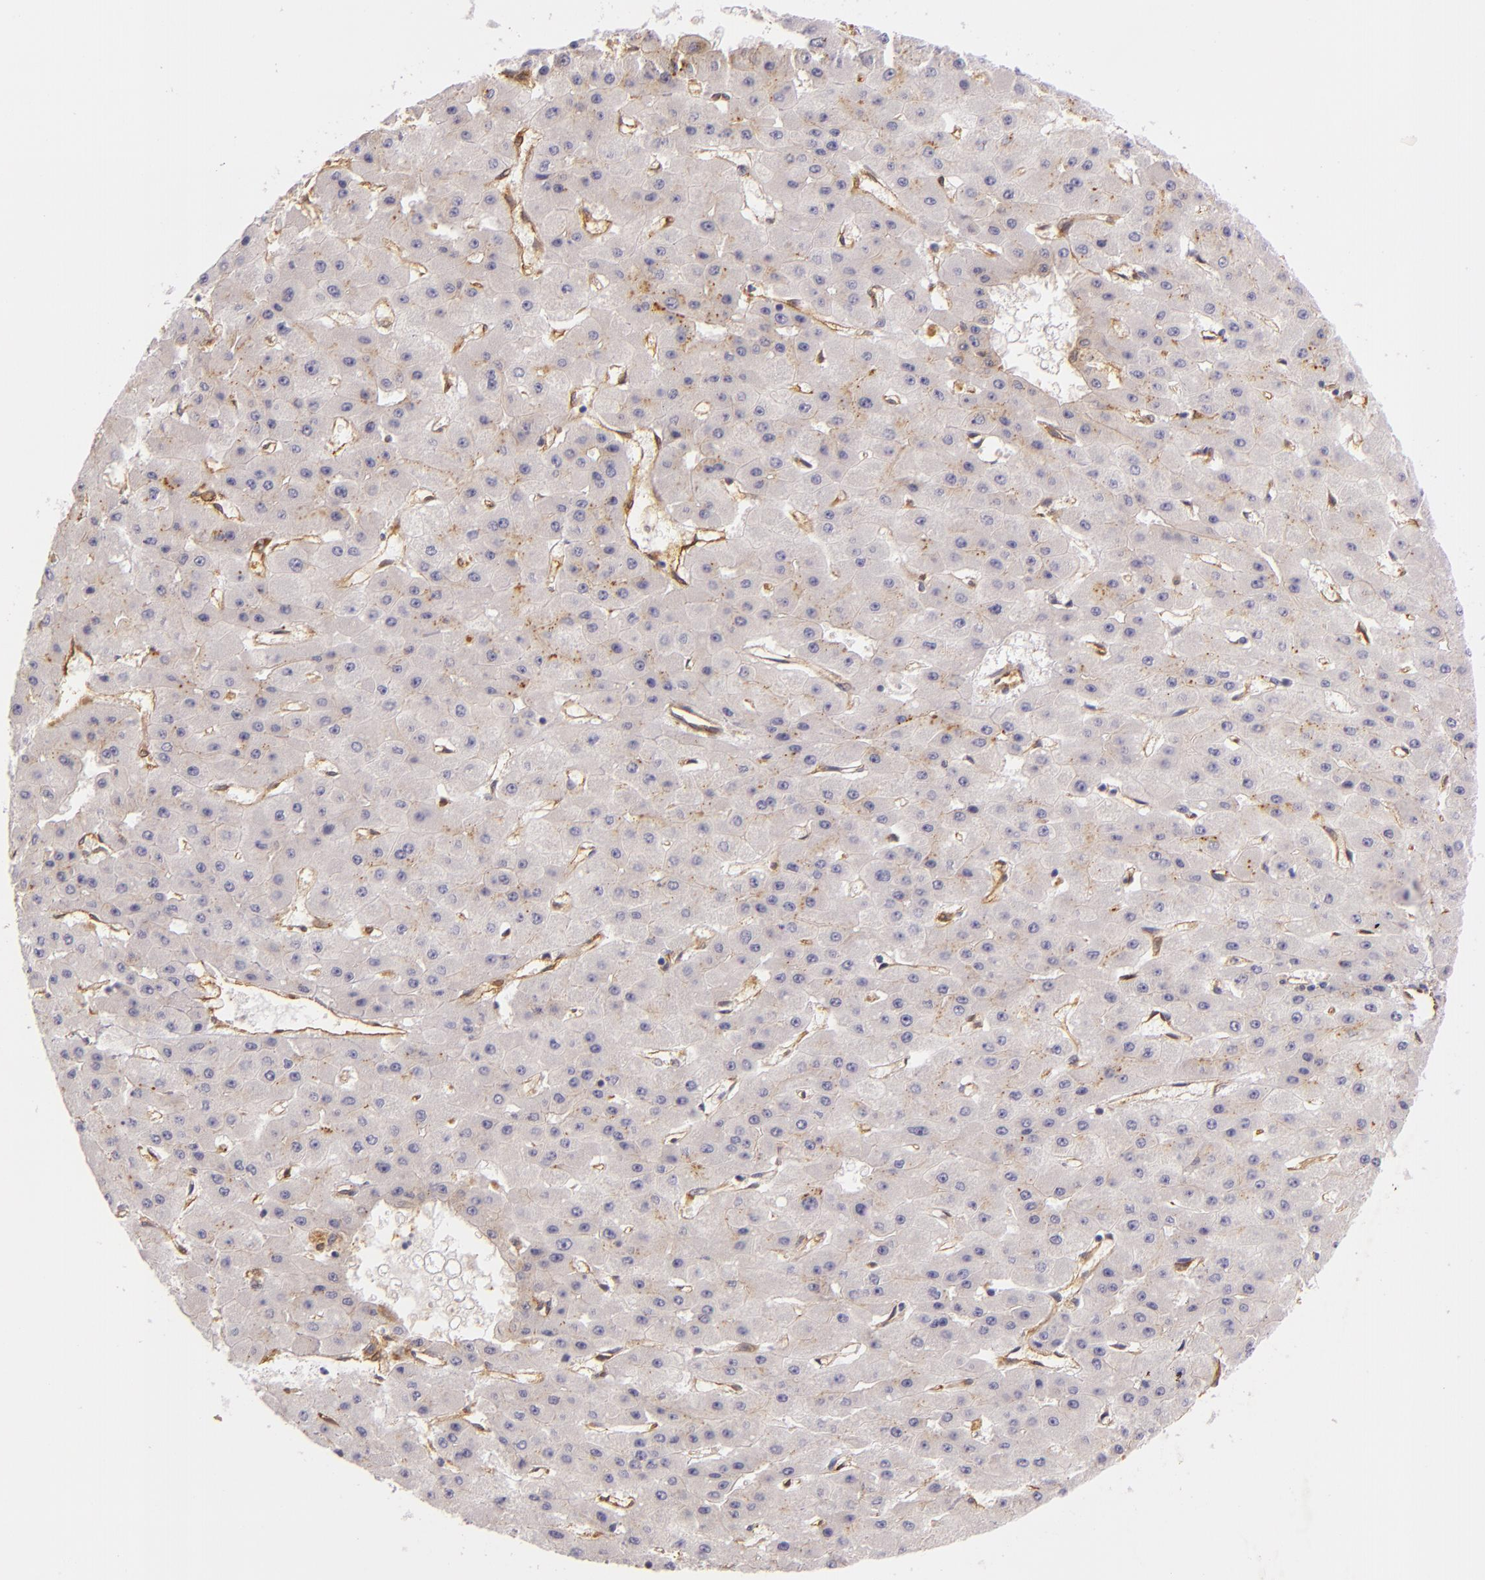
{"staining": {"intensity": "moderate", "quantity": ">75%", "location": "cytoplasmic/membranous"}, "tissue": "liver cancer", "cell_type": "Tumor cells", "image_type": "cancer", "snomed": [{"axis": "morphology", "description": "Carcinoma, Hepatocellular, NOS"}, {"axis": "topography", "description": "Liver"}], "caption": "Liver cancer (hepatocellular carcinoma) tissue displays moderate cytoplasmic/membranous expression in about >75% of tumor cells, visualized by immunohistochemistry. The staining was performed using DAB (3,3'-diaminobenzidine), with brown indicating positive protein expression. Nuclei are stained blue with hematoxylin.", "gene": "CTSF", "patient": {"sex": "female", "age": 52}}